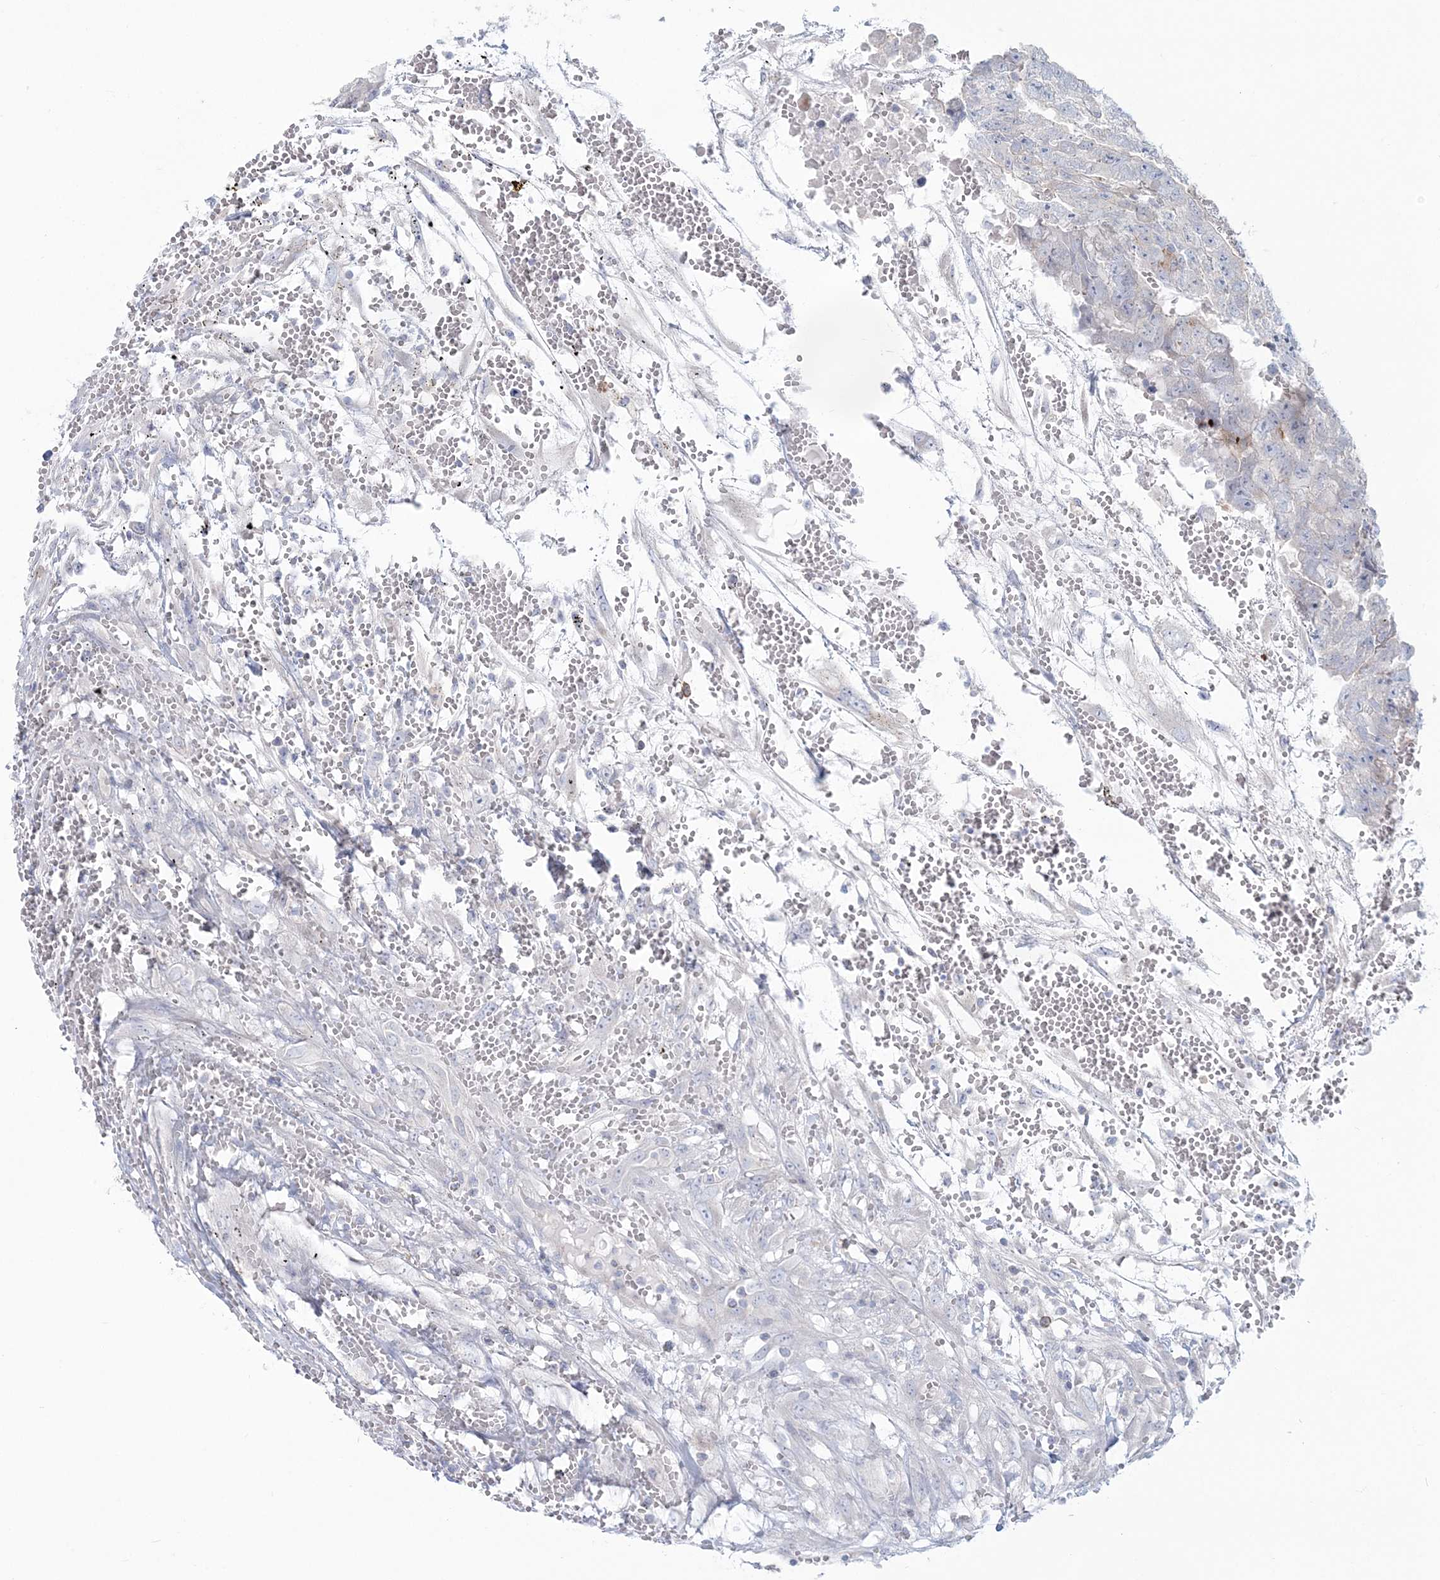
{"staining": {"intensity": "negative", "quantity": "none", "location": "none"}, "tissue": "testis cancer", "cell_type": "Tumor cells", "image_type": "cancer", "snomed": [{"axis": "morphology", "description": "Carcinoma, Embryonal, NOS"}, {"axis": "topography", "description": "Testis"}], "caption": "This is a histopathology image of IHC staining of testis cancer (embryonal carcinoma), which shows no expression in tumor cells.", "gene": "ADGB", "patient": {"sex": "male", "age": 25}}